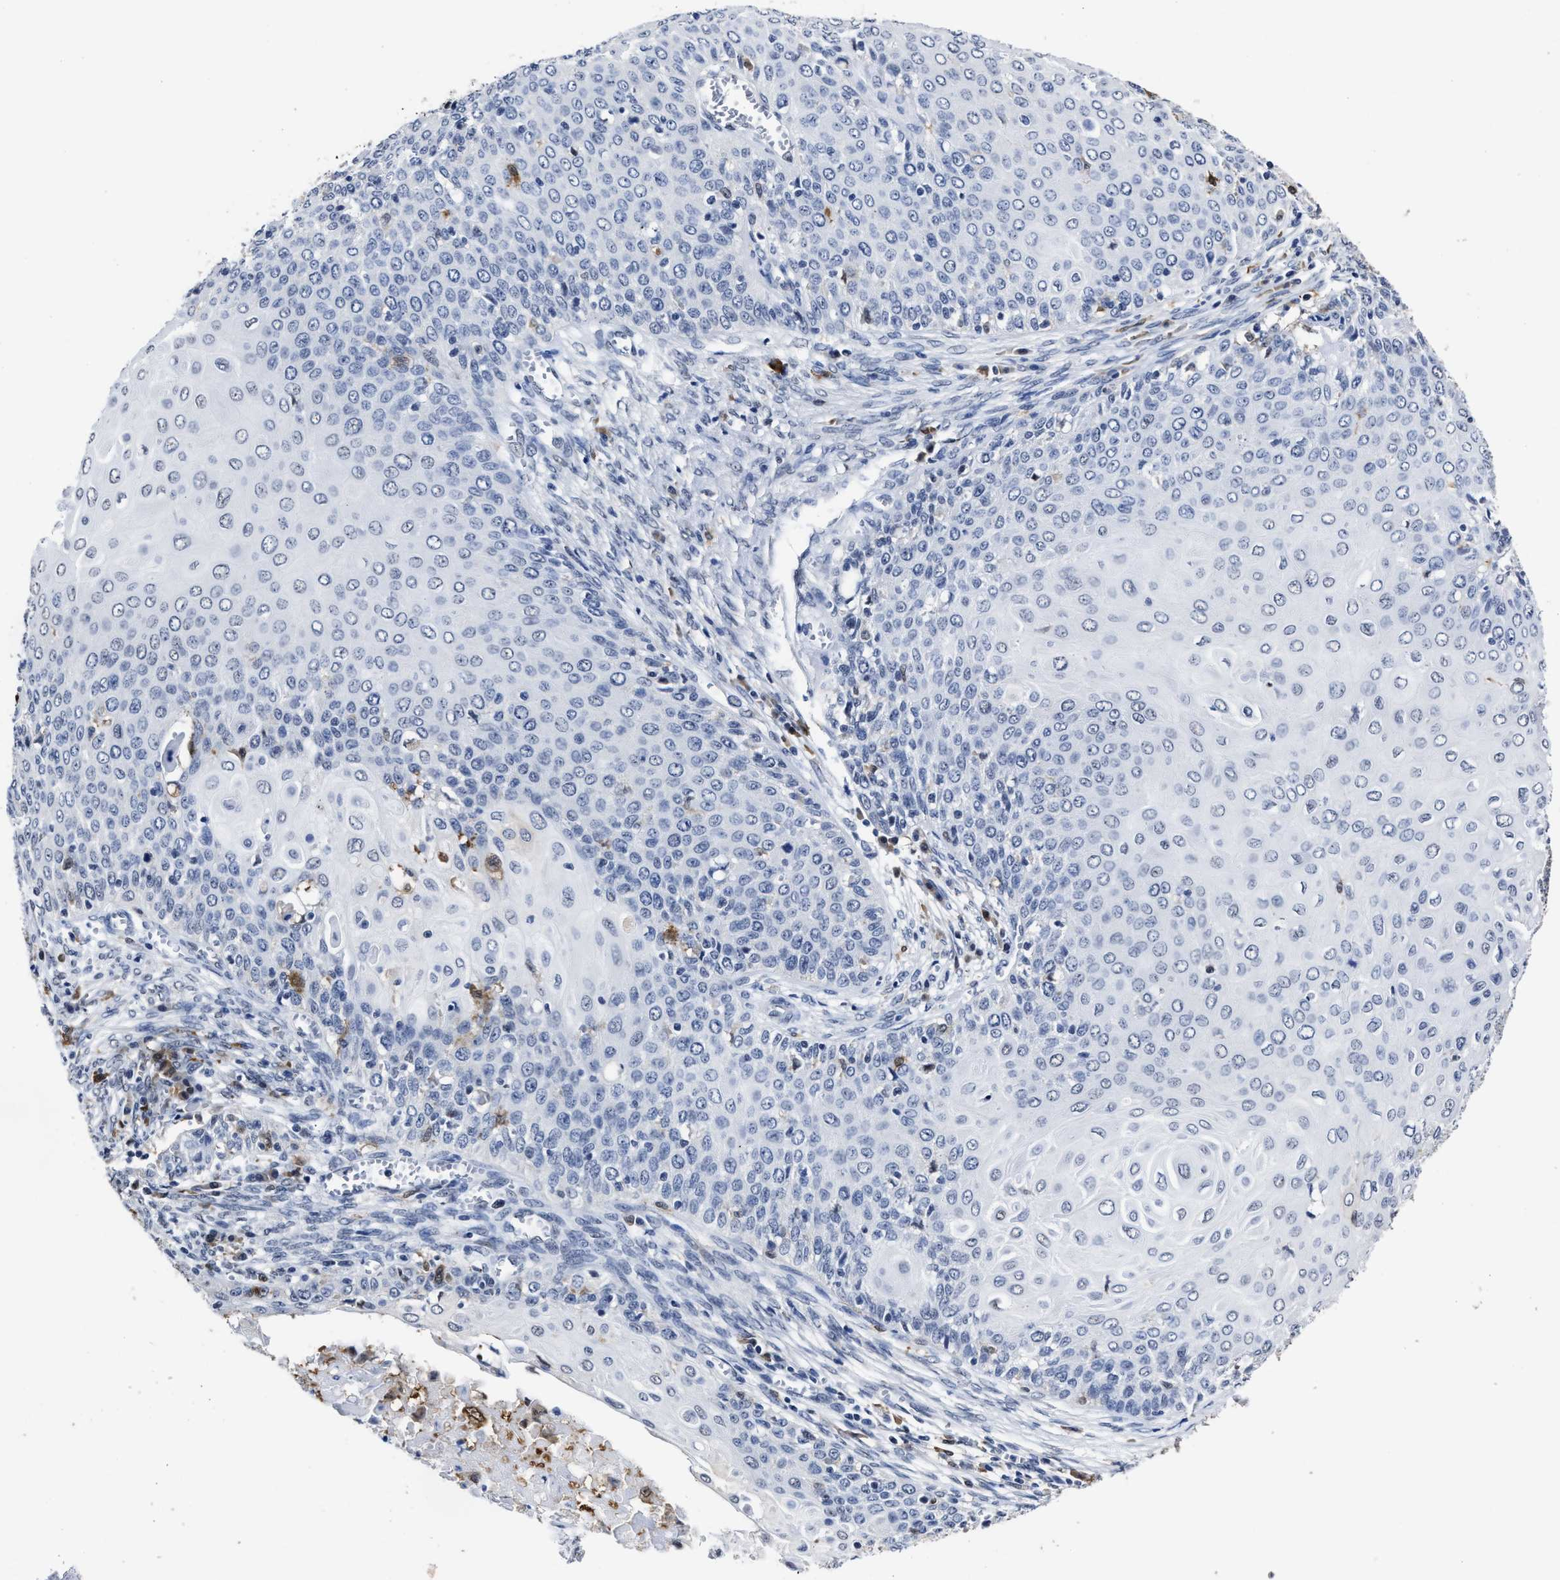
{"staining": {"intensity": "negative", "quantity": "none", "location": "none"}, "tissue": "cervical cancer", "cell_type": "Tumor cells", "image_type": "cancer", "snomed": [{"axis": "morphology", "description": "Squamous cell carcinoma, NOS"}, {"axis": "topography", "description": "Cervix"}], "caption": "There is no significant staining in tumor cells of cervical cancer (squamous cell carcinoma). Nuclei are stained in blue.", "gene": "PRPF4B", "patient": {"sex": "female", "age": 39}}